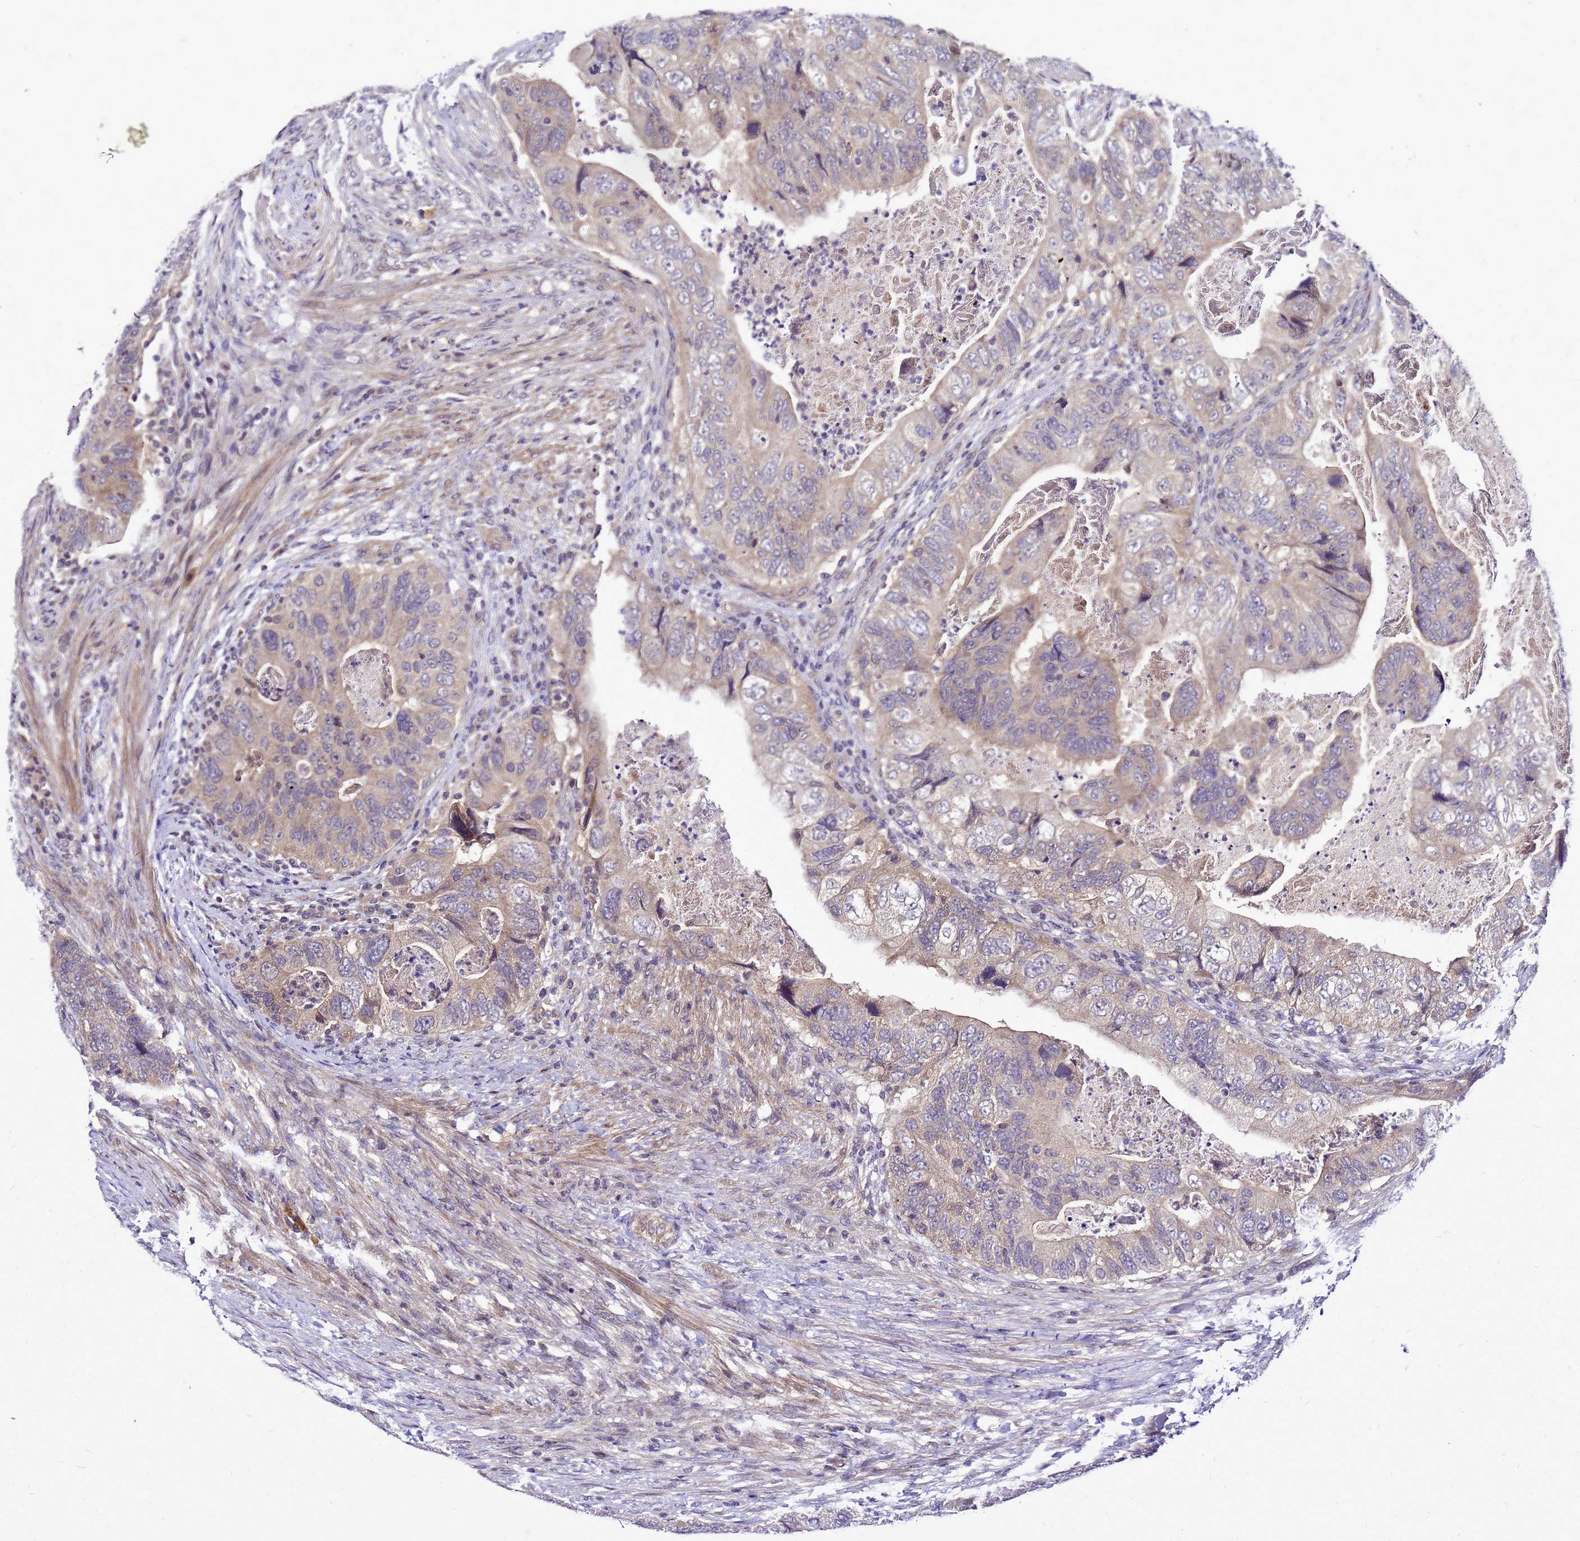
{"staining": {"intensity": "weak", "quantity": "25%-75%", "location": "cytoplasmic/membranous"}, "tissue": "colorectal cancer", "cell_type": "Tumor cells", "image_type": "cancer", "snomed": [{"axis": "morphology", "description": "Adenocarcinoma, NOS"}, {"axis": "topography", "description": "Rectum"}], "caption": "DAB (3,3'-diaminobenzidine) immunohistochemical staining of adenocarcinoma (colorectal) shows weak cytoplasmic/membranous protein positivity in approximately 25%-75% of tumor cells. (brown staining indicates protein expression, while blue staining denotes nuclei).", "gene": "SAT1", "patient": {"sex": "male", "age": 63}}